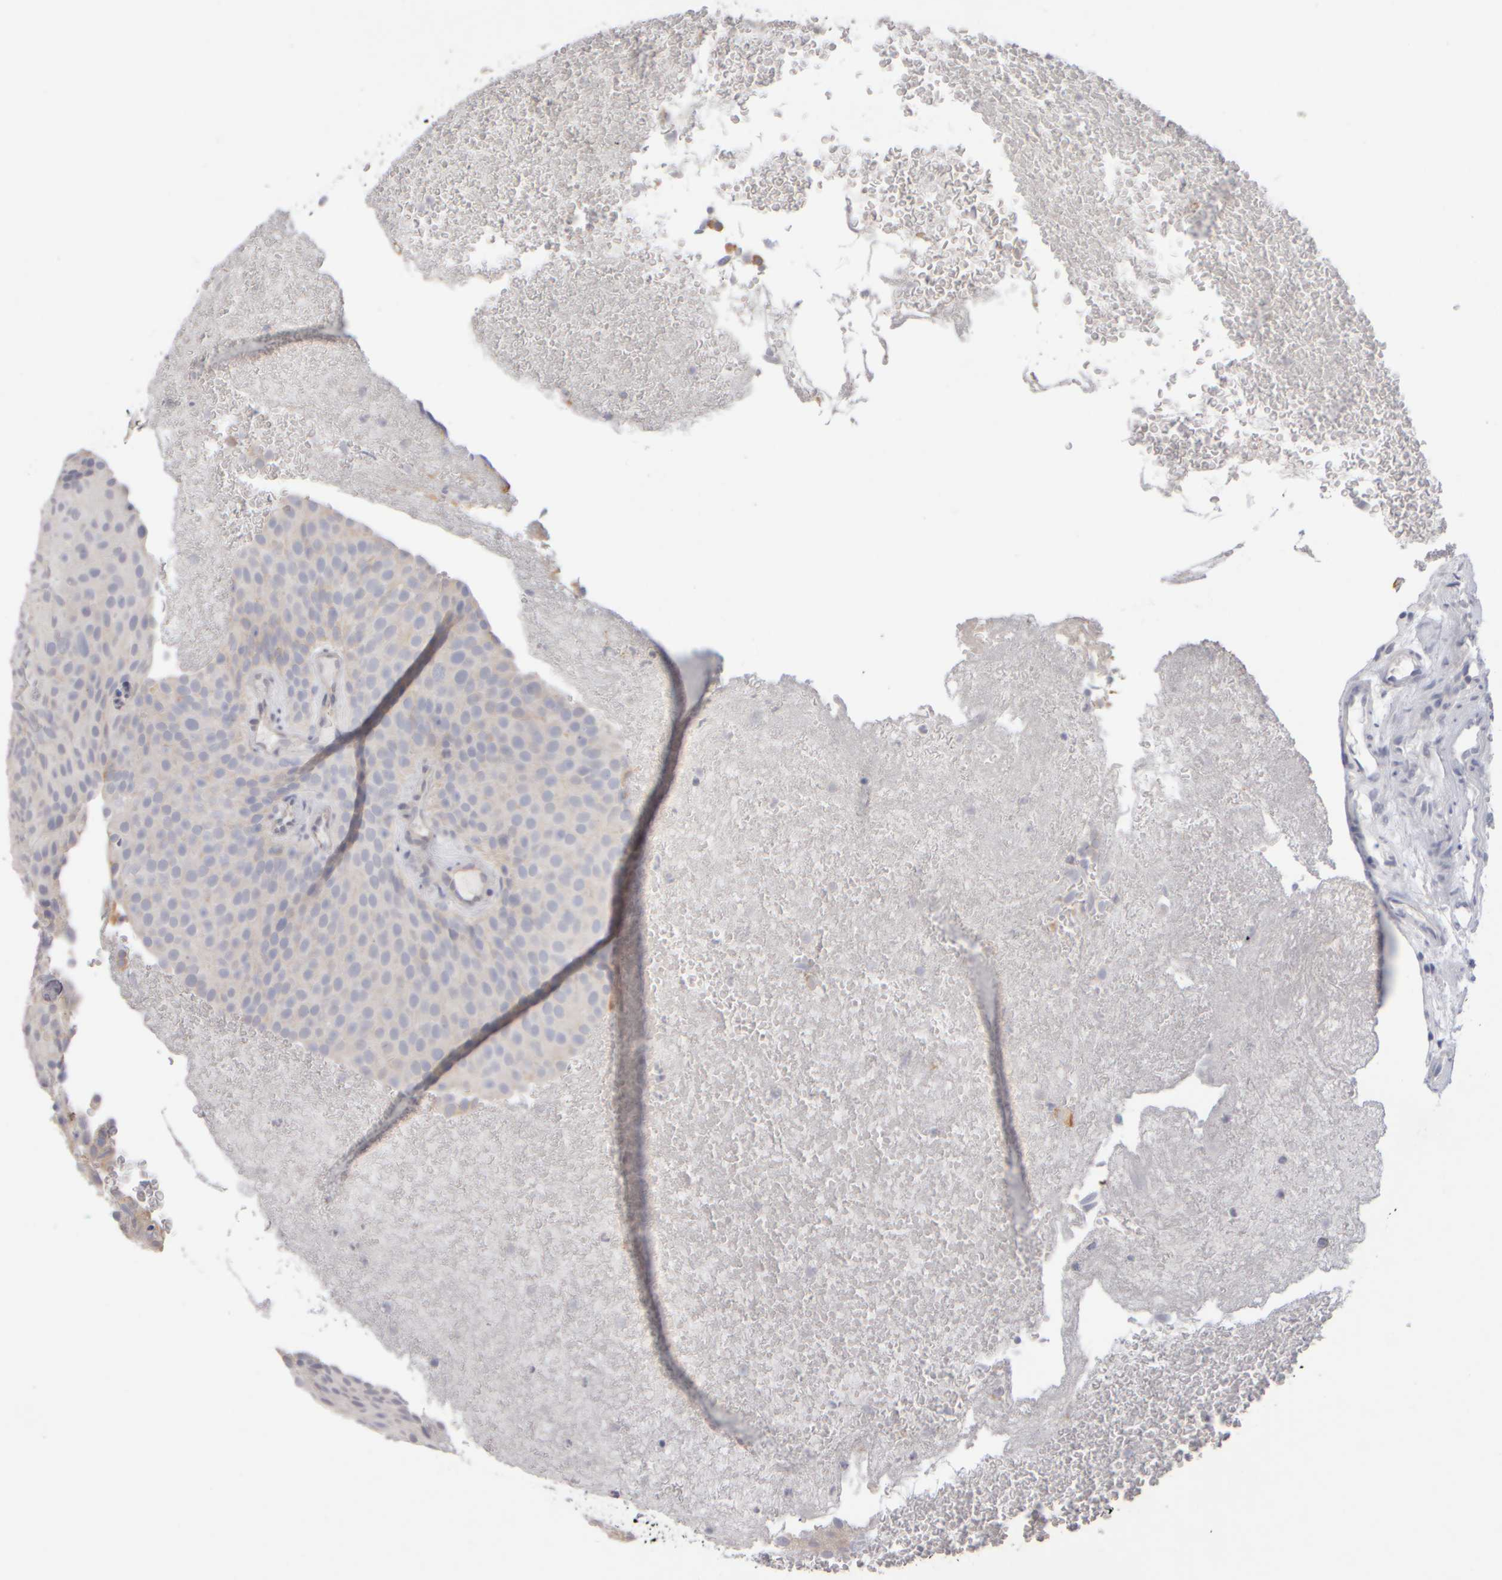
{"staining": {"intensity": "negative", "quantity": "none", "location": "none"}, "tissue": "urothelial cancer", "cell_type": "Tumor cells", "image_type": "cancer", "snomed": [{"axis": "morphology", "description": "Urothelial carcinoma, Low grade"}, {"axis": "topography", "description": "Urinary bladder"}], "caption": "Photomicrograph shows no significant protein staining in tumor cells of low-grade urothelial carcinoma.", "gene": "ZNF112", "patient": {"sex": "male", "age": 78}}